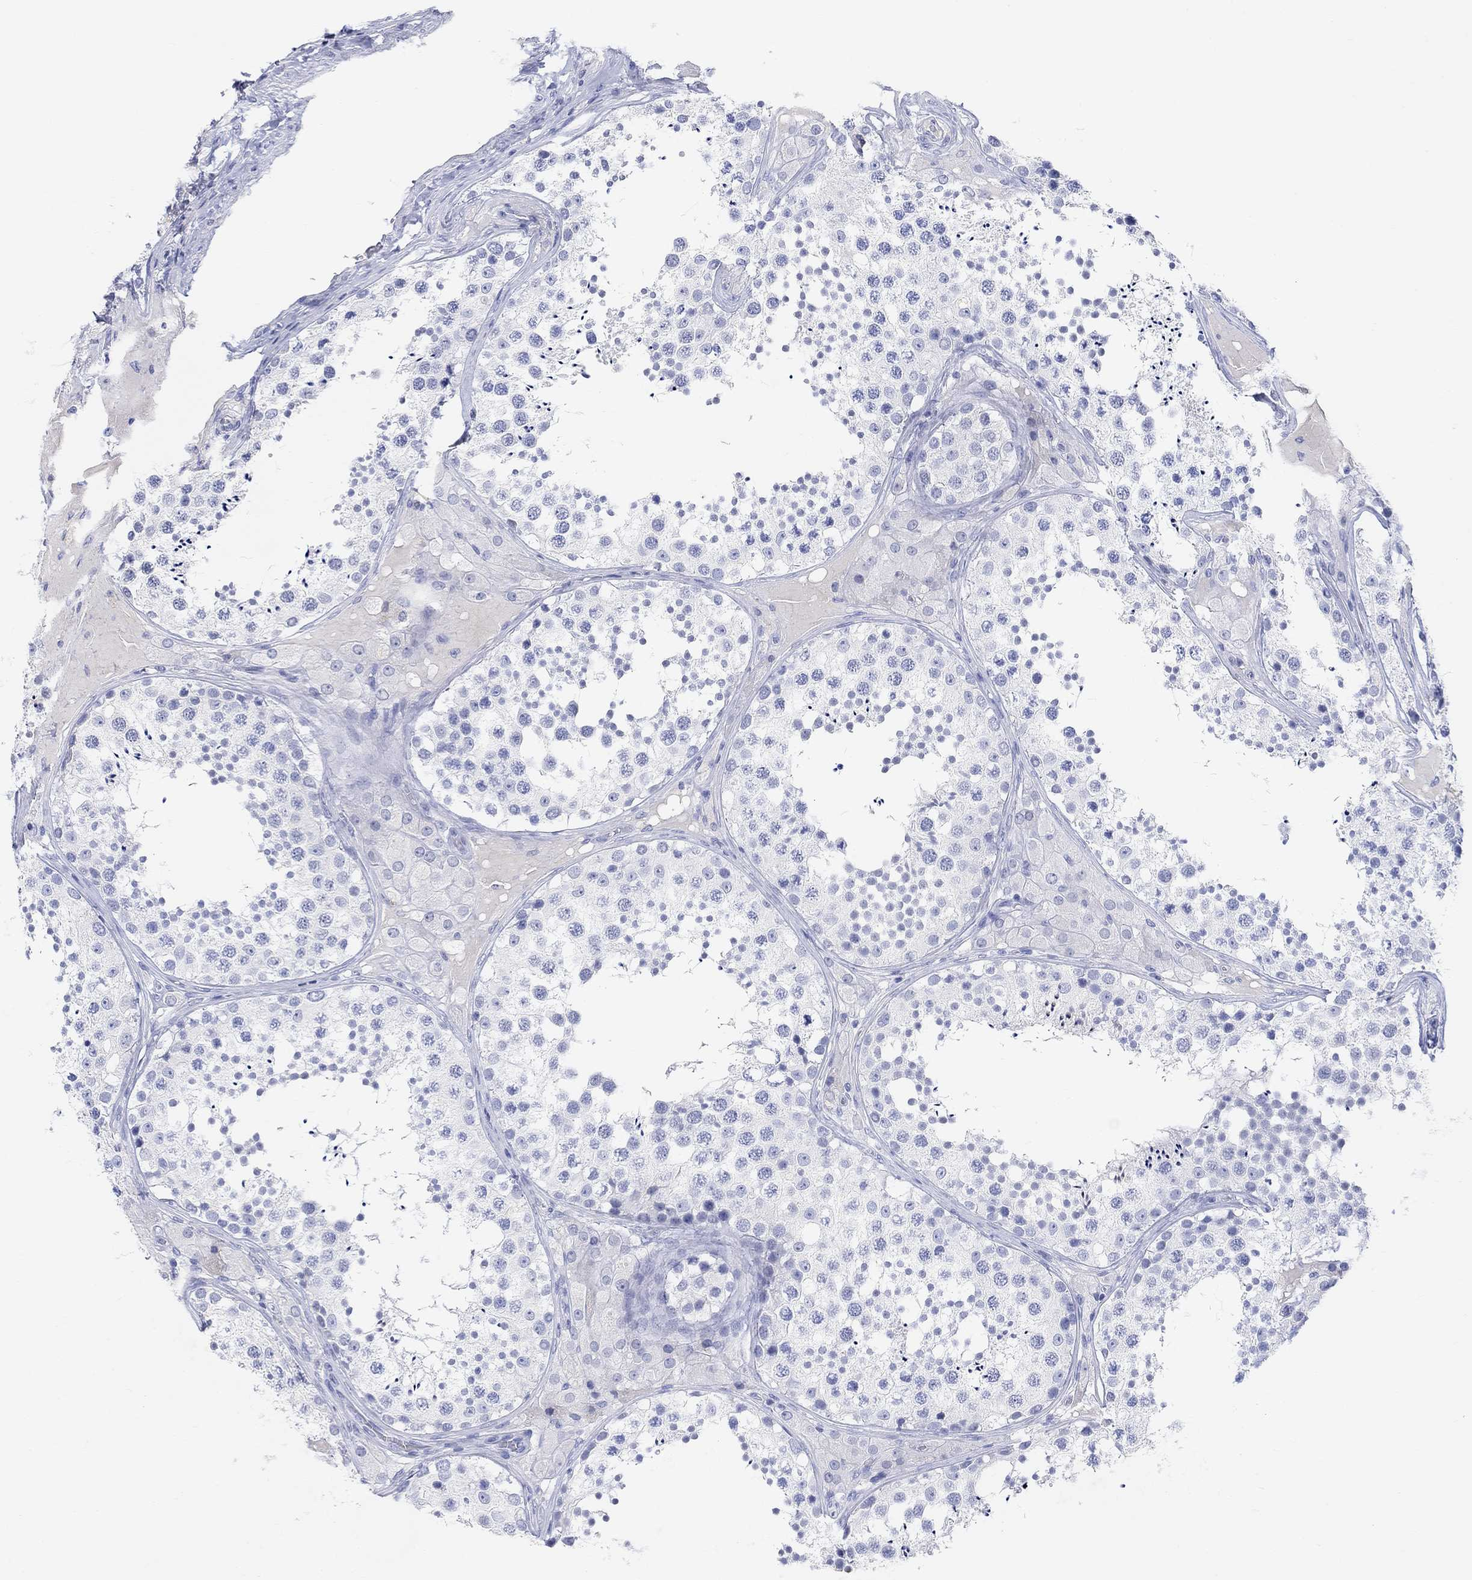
{"staining": {"intensity": "negative", "quantity": "none", "location": "none"}, "tissue": "testis", "cell_type": "Cells in seminiferous ducts", "image_type": "normal", "snomed": [{"axis": "morphology", "description": "Normal tissue, NOS"}, {"axis": "topography", "description": "Testis"}], "caption": "IHC image of unremarkable testis: testis stained with DAB shows no significant protein positivity in cells in seminiferous ducts.", "gene": "TYR", "patient": {"sex": "male", "age": 34}}